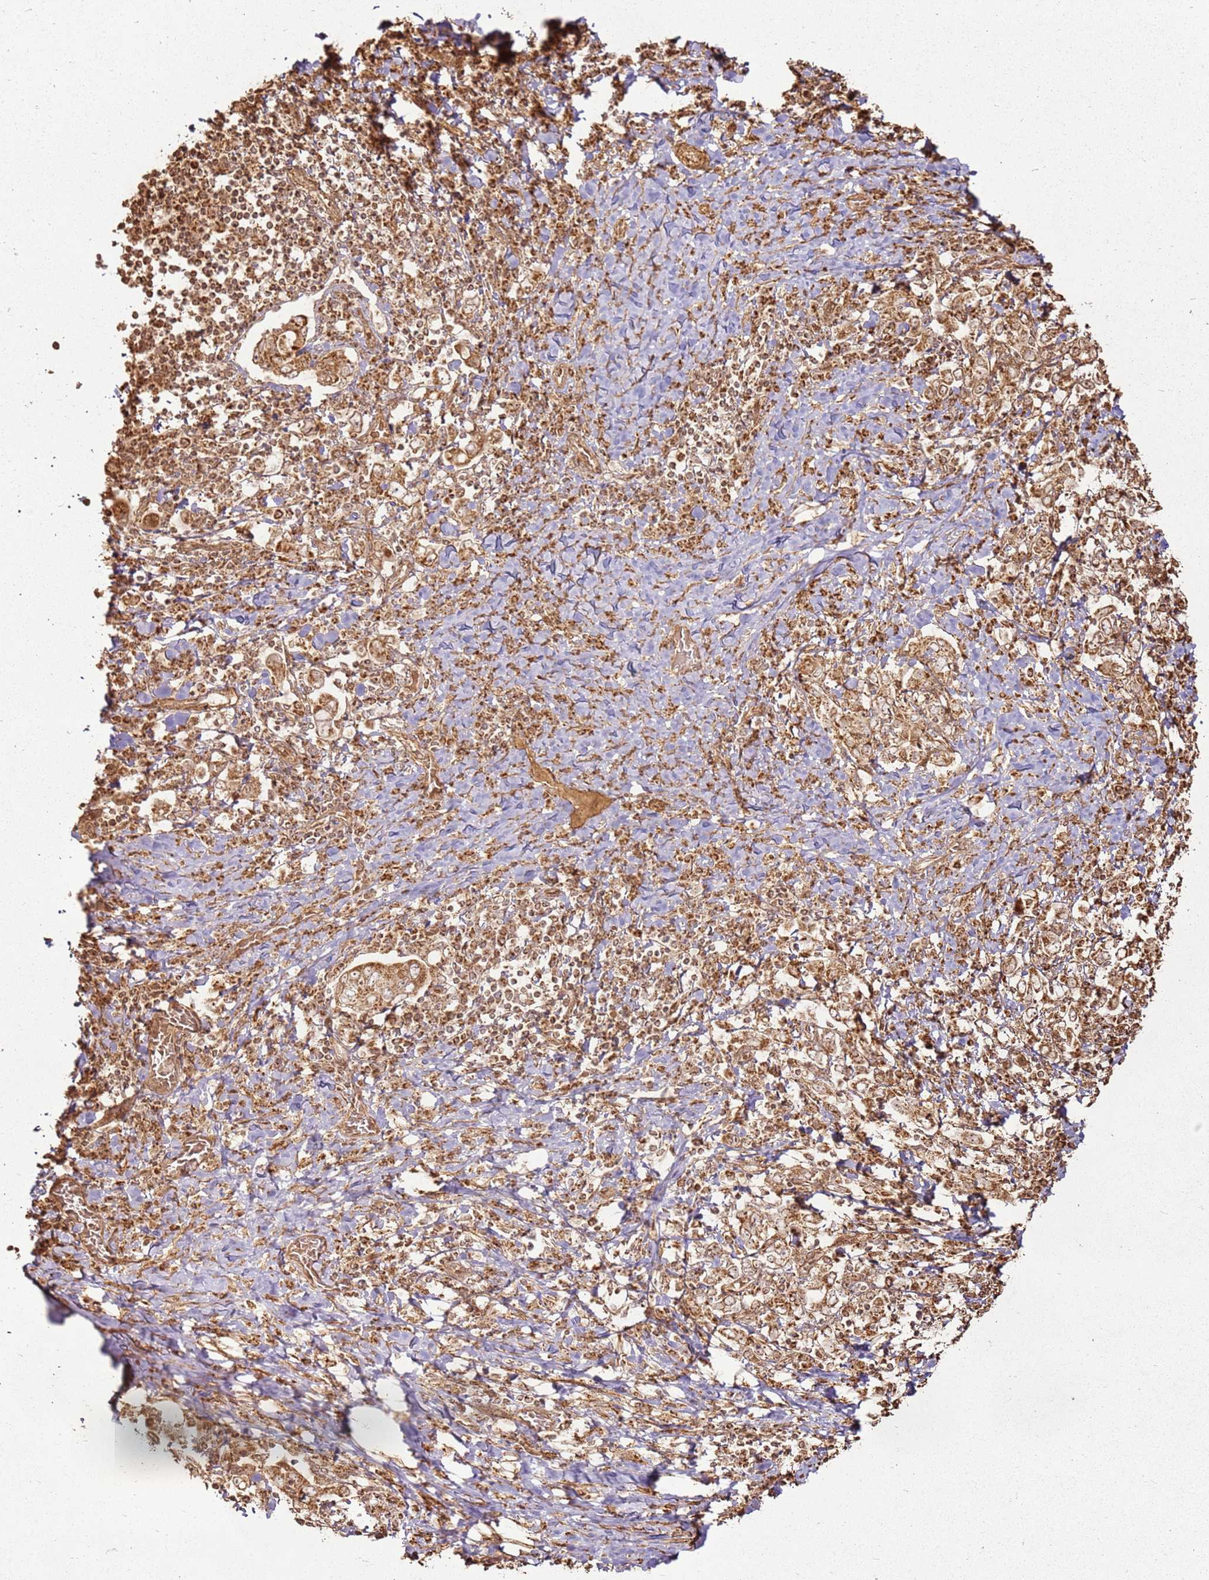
{"staining": {"intensity": "moderate", "quantity": ">75%", "location": "cytoplasmic/membranous"}, "tissue": "stomach cancer", "cell_type": "Tumor cells", "image_type": "cancer", "snomed": [{"axis": "morphology", "description": "Adenocarcinoma, NOS"}, {"axis": "topography", "description": "Stomach, upper"}, {"axis": "topography", "description": "Stomach"}], "caption": "Moderate cytoplasmic/membranous staining for a protein is seen in approximately >75% of tumor cells of stomach cancer (adenocarcinoma) using immunohistochemistry (IHC).", "gene": "MRPS6", "patient": {"sex": "male", "age": 62}}